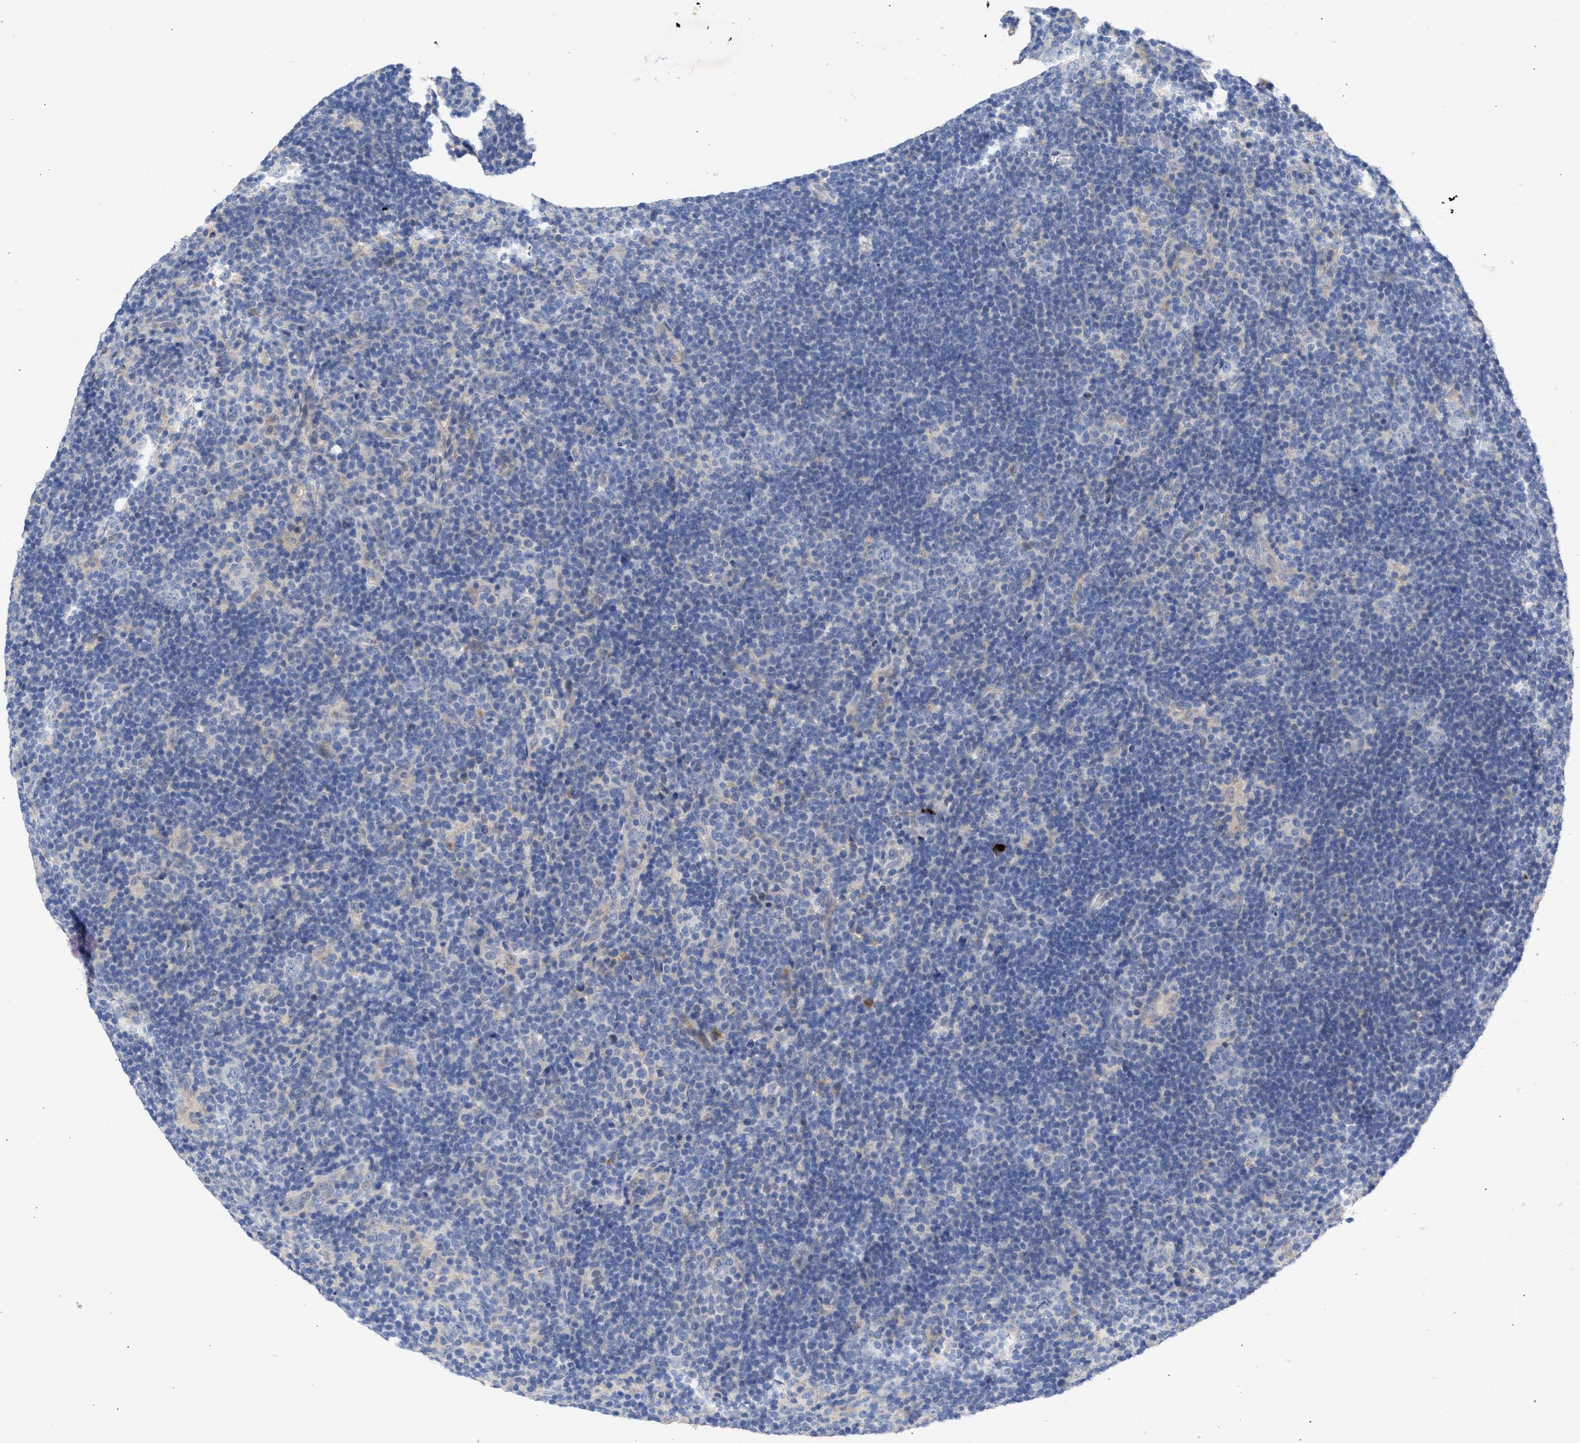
{"staining": {"intensity": "negative", "quantity": "none", "location": "none"}, "tissue": "lymphoma", "cell_type": "Tumor cells", "image_type": "cancer", "snomed": [{"axis": "morphology", "description": "Hodgkin's disease, NOS"}, {"axis": "topography", "description": "Lymph node"}], "caption": "Immunohistochemistry (IHC) photomicrograph of human Hodgkin's disease stained for a protein (brown), which reveals no positivity in tumor cells.", "gene": "ARHGEF4", "patient": {"sex": "female", "age": 57}}